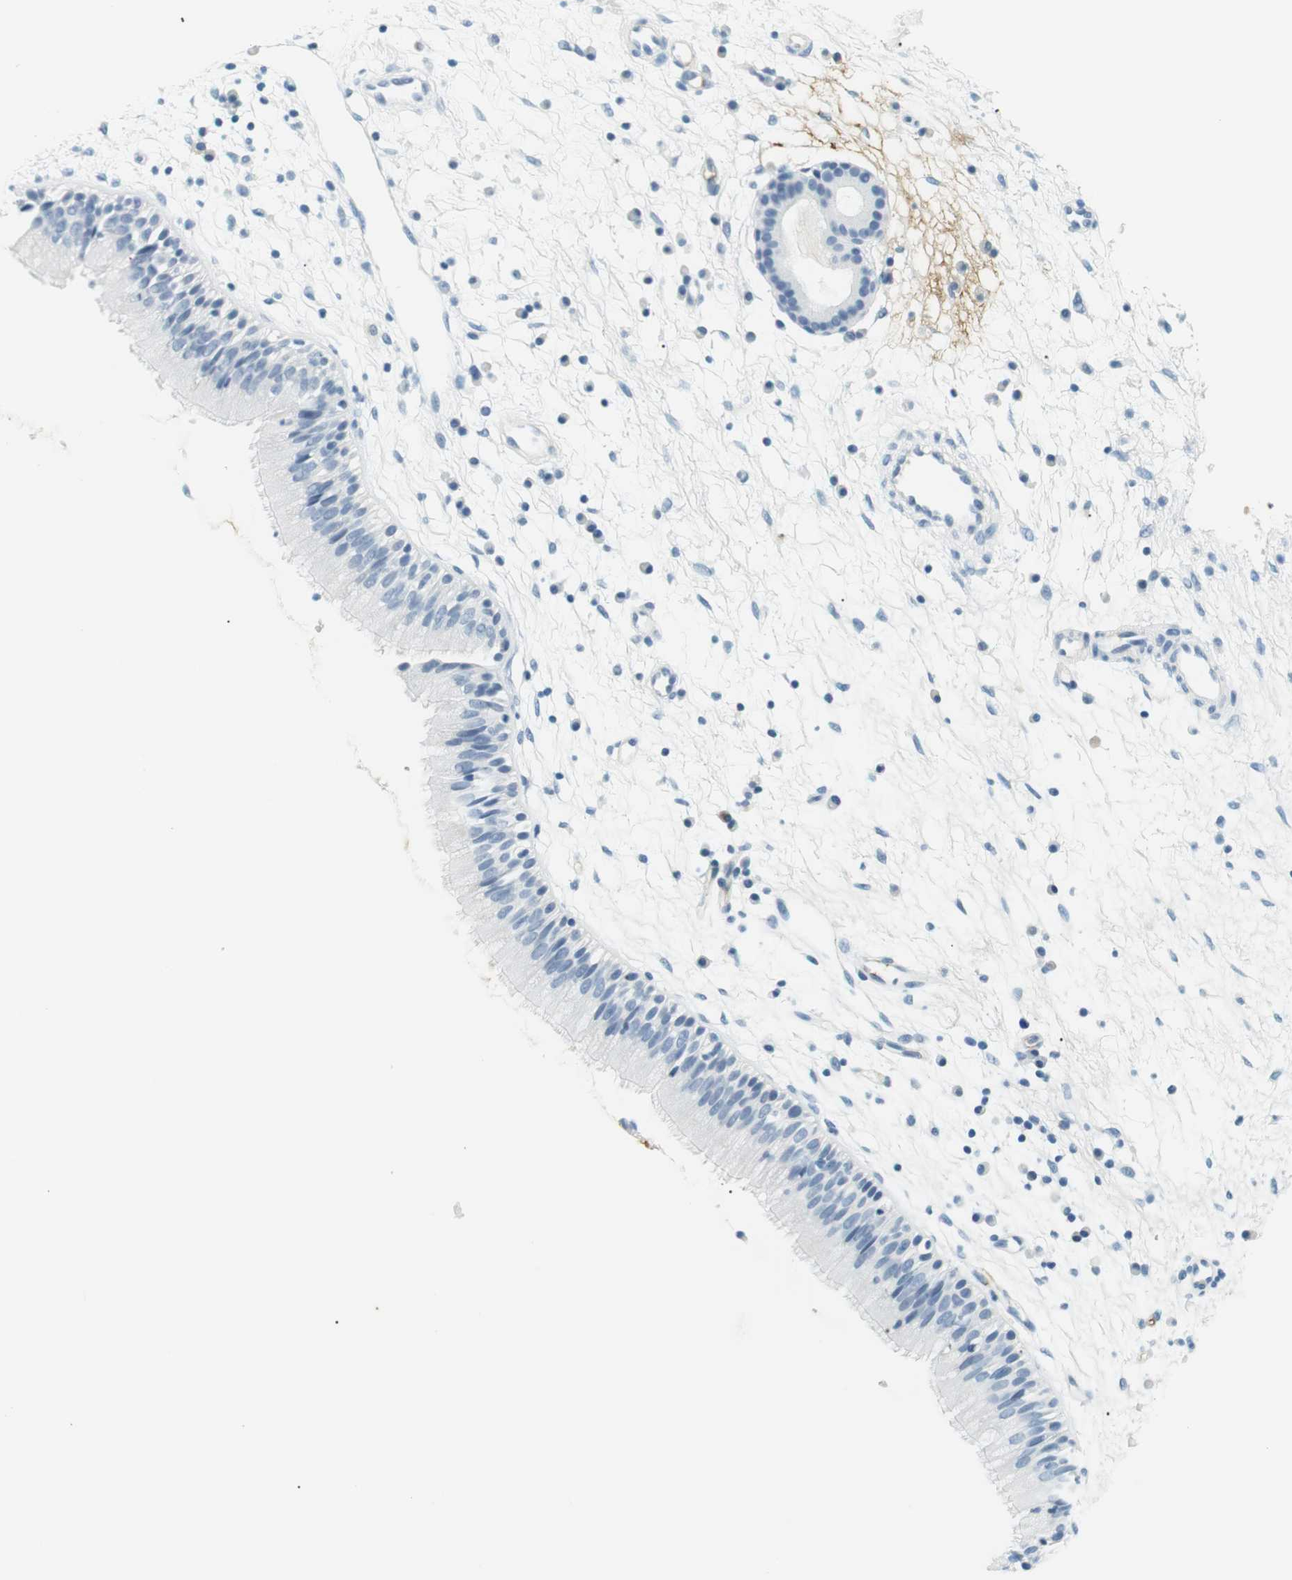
{"staining": {"intensity": "weak", "quantity": "<25%", "location": "cytoplasmic/membranous"}, "tissue": "nasopharynx", "cell_type": "Respiratory epithelial cells", "image_type": "normal", "snomed": [{"axis": "morphology", "description": "Normal tissue, NOS"}, {"axis": "topography", "description": "Nasopharynx"}], "caption": "This is an immunohistochemistry photomicrograph of unremarkable nasopharynx. There is no positivity in respiratory epithelial cells.", "gene": "APOB", "patient": {"sex": "male", "age": 21}}